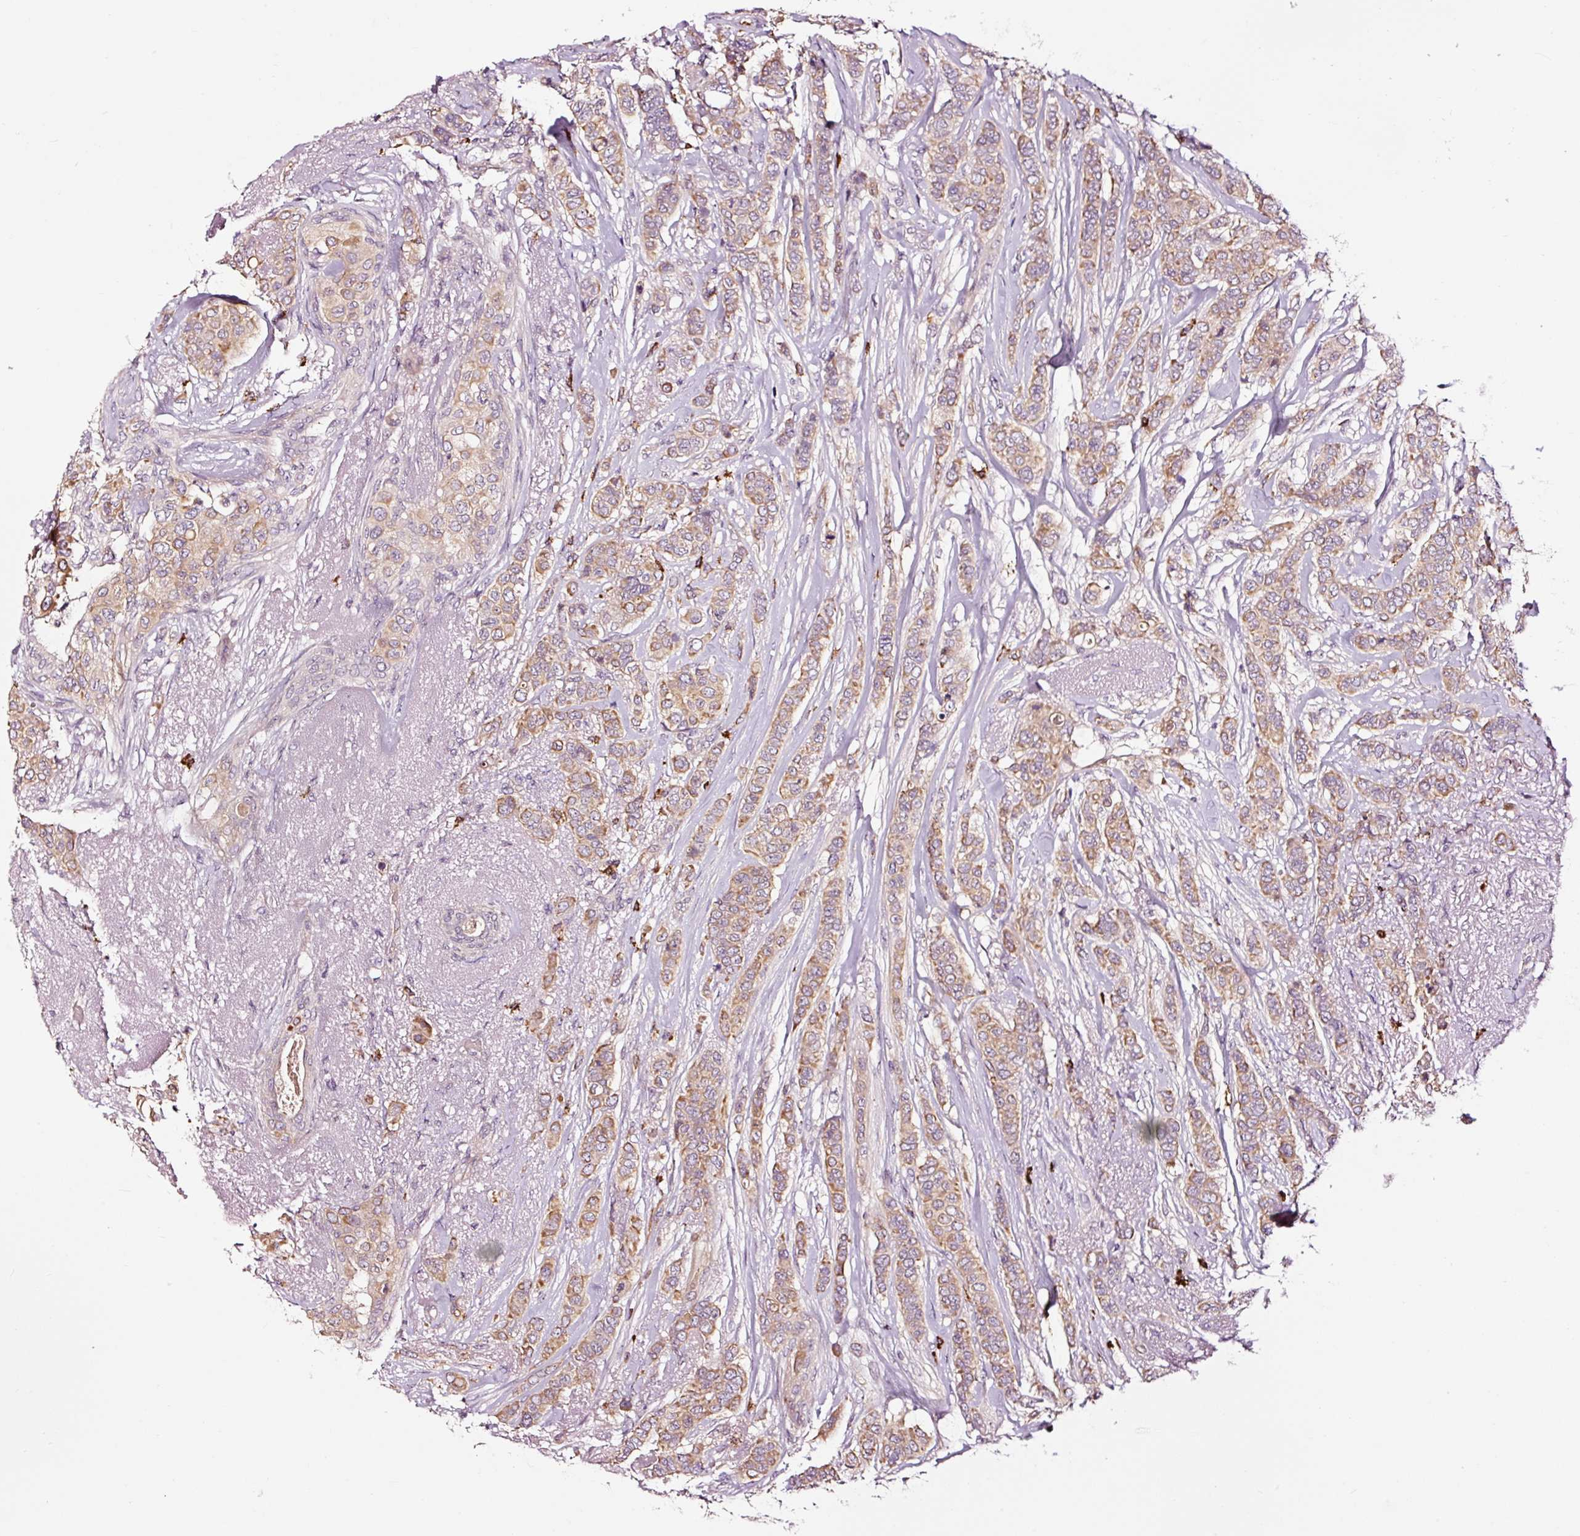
{"staining": {"intensity": "moderate", "quantity": "25%-75%", "location": "cytoplasmic/membranous"}, "tissue": "breast cancer", "cell_type": "Tumor cells", "image_type": "cancer", "snomed": [{"axis": "morphology", "description": "Lobular carcinoma"}, {"axis": "topography", "description": "Breast"}], "caption": "Immunohistochemistry micrograph of neoplastic tissue: human lobular carcinoma (breast) stained using immunohistochemistry (IHC) exhibits medium levels of moderate protein expression localized specifically in the cytoplasmic/membranous of tumor cells, appearing as a cytoplasmic/membranous brown color.", "gene": "UTP14A", "patient": {"sex": "female", "age": 51}}